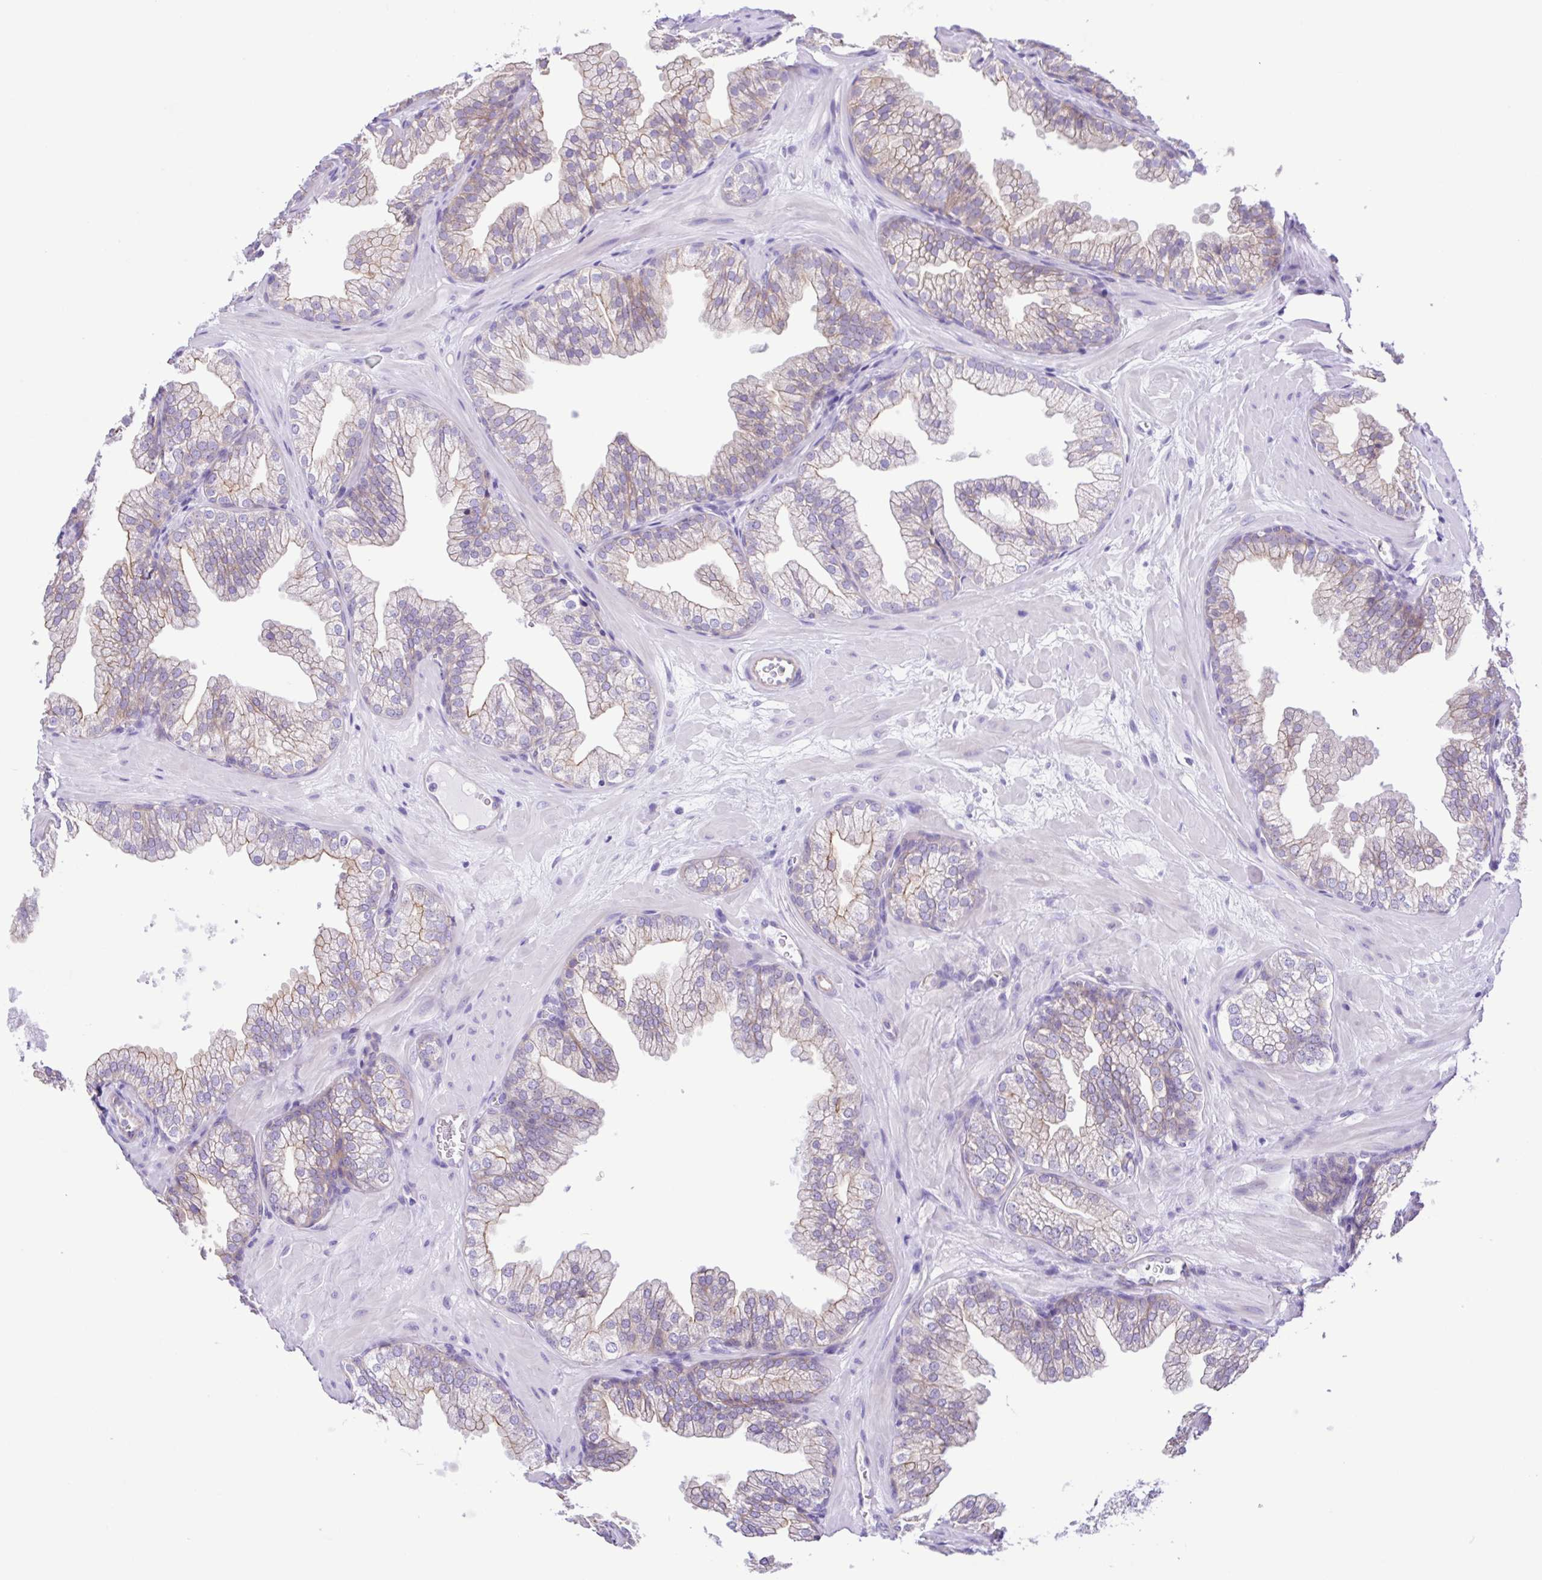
{"staining": {"intensity": "weak", "quantity": "<25%", "location": "cytoplasmic/membranous"}, "tissue": "prostate", "cell_type": "Glandular cells", "image_type": "normal", "snomed": [{"axis": "morphology", "description": "Normal tissue, NOS"}, {"axis": "topography", "description": "Prostate"}], "caption": "Immunohistochemistry image of normal prostate: human prostate stained with DAB (3,3'-diaminobenzidine) reveals no significant protein positivity in glandular cells. (Brightfield microscopy of DAB (3,3'-diaminobenzidine) immunohistochemistry (IHC) at high magnification).", "gene": "CYP11A1", "patient": {"sex": "male", "age": 37}}